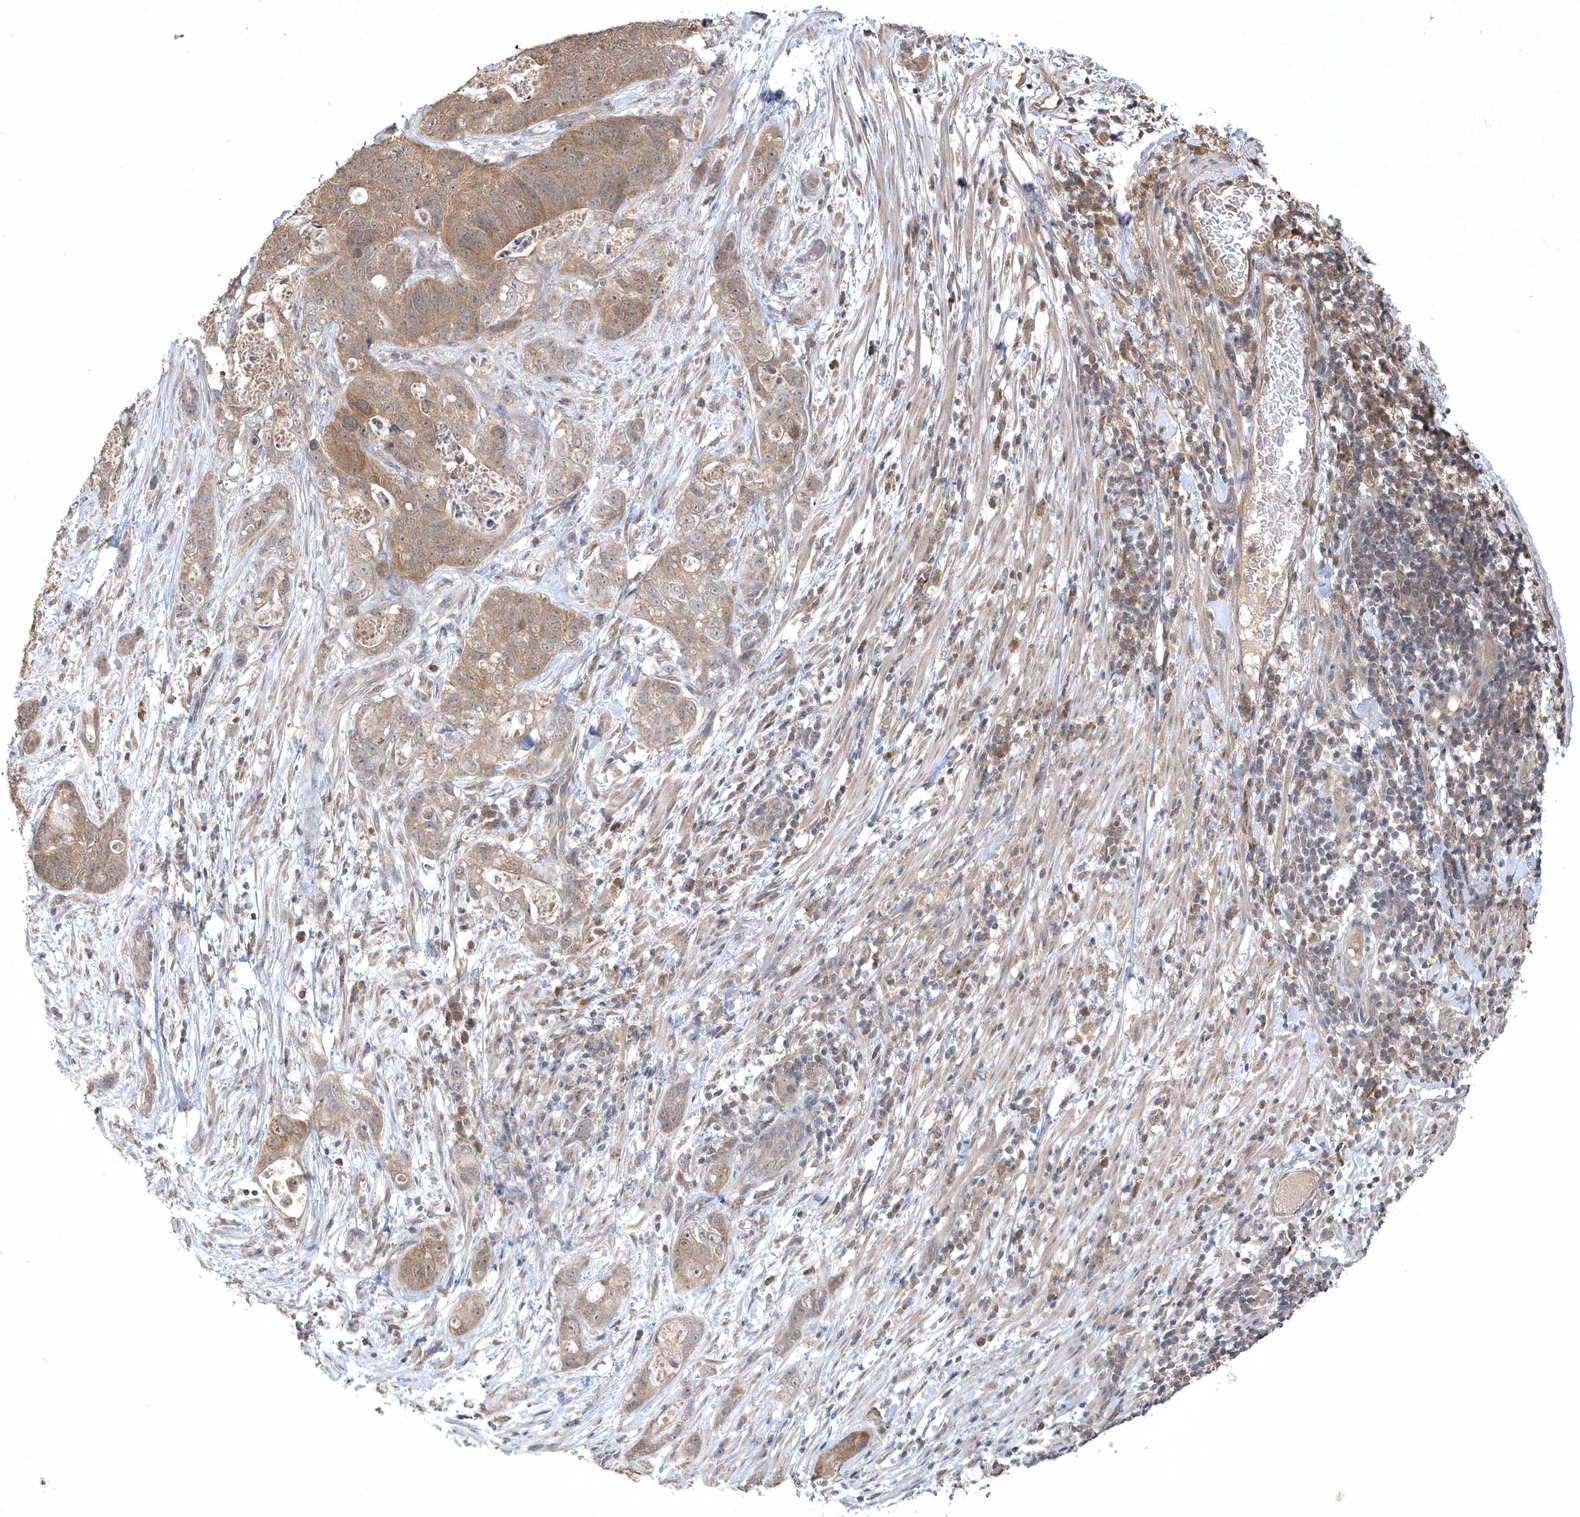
{"staining": {"intensity": "moderate", "quantity": "25%-75%", "location": "cytoplasmic/membranous"}, "tissue": "stomach cancer", "cell_type": "Tumor cells", "image_type": "cancer", "snomed": [{"axis": "morphology", "description": "Normal tissue, NOS"}, {"axis": "morphology", "description": "Adenocarcinoma, NOS"}, {"axis": "topography", "description": "Stomach"}], "caption": "The immunohistochemical stain labels moderate cytoplasmic/membranous positivity in tumor cells of stomach cancer (adenocarcinoma) tissue.", "gene": "AKR7A2", "patient": {"sex": "female", "age": 89}}